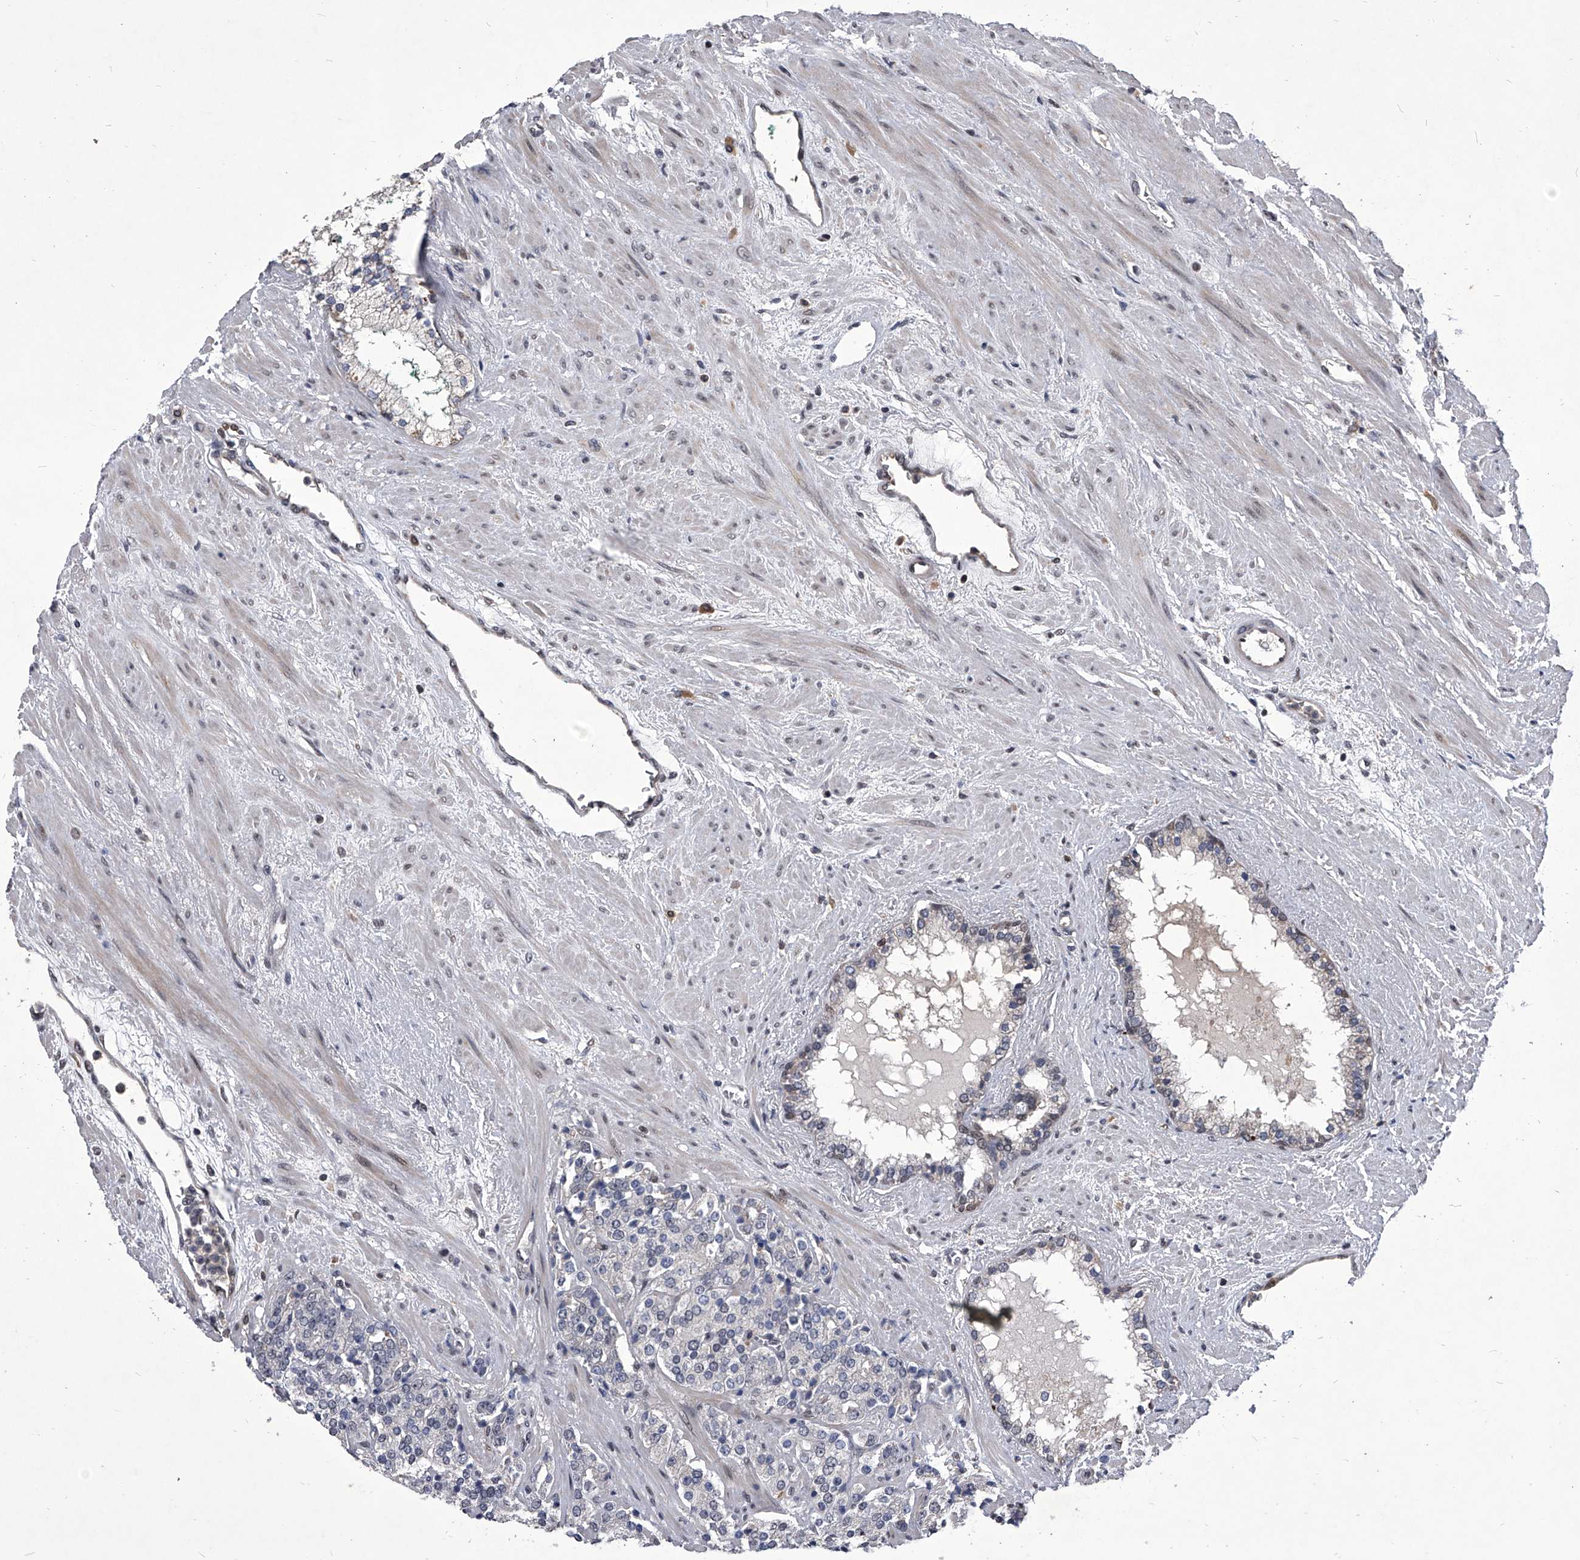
{"staining": {"intensity": "negative", "quantity": "none", "location": "none"}, "tissue": "prostate cancer", "cell_type": "Tumor cells", "image_type": "cancer", "snomed": [{"axis": "morphology", "description": "Adenocarcinoma, High grade"}, {"axis": "topography", "description": "Prostate"}], "caption": "A high-resolution image shows immunohistochemistry (IHC) staining of adenocarcinoma (high-grade) (prostate), which demonstrates no significant positivity in tumor cells.", "gene": "CMTR1", "patient": {"sex": "male", "age": 71}}